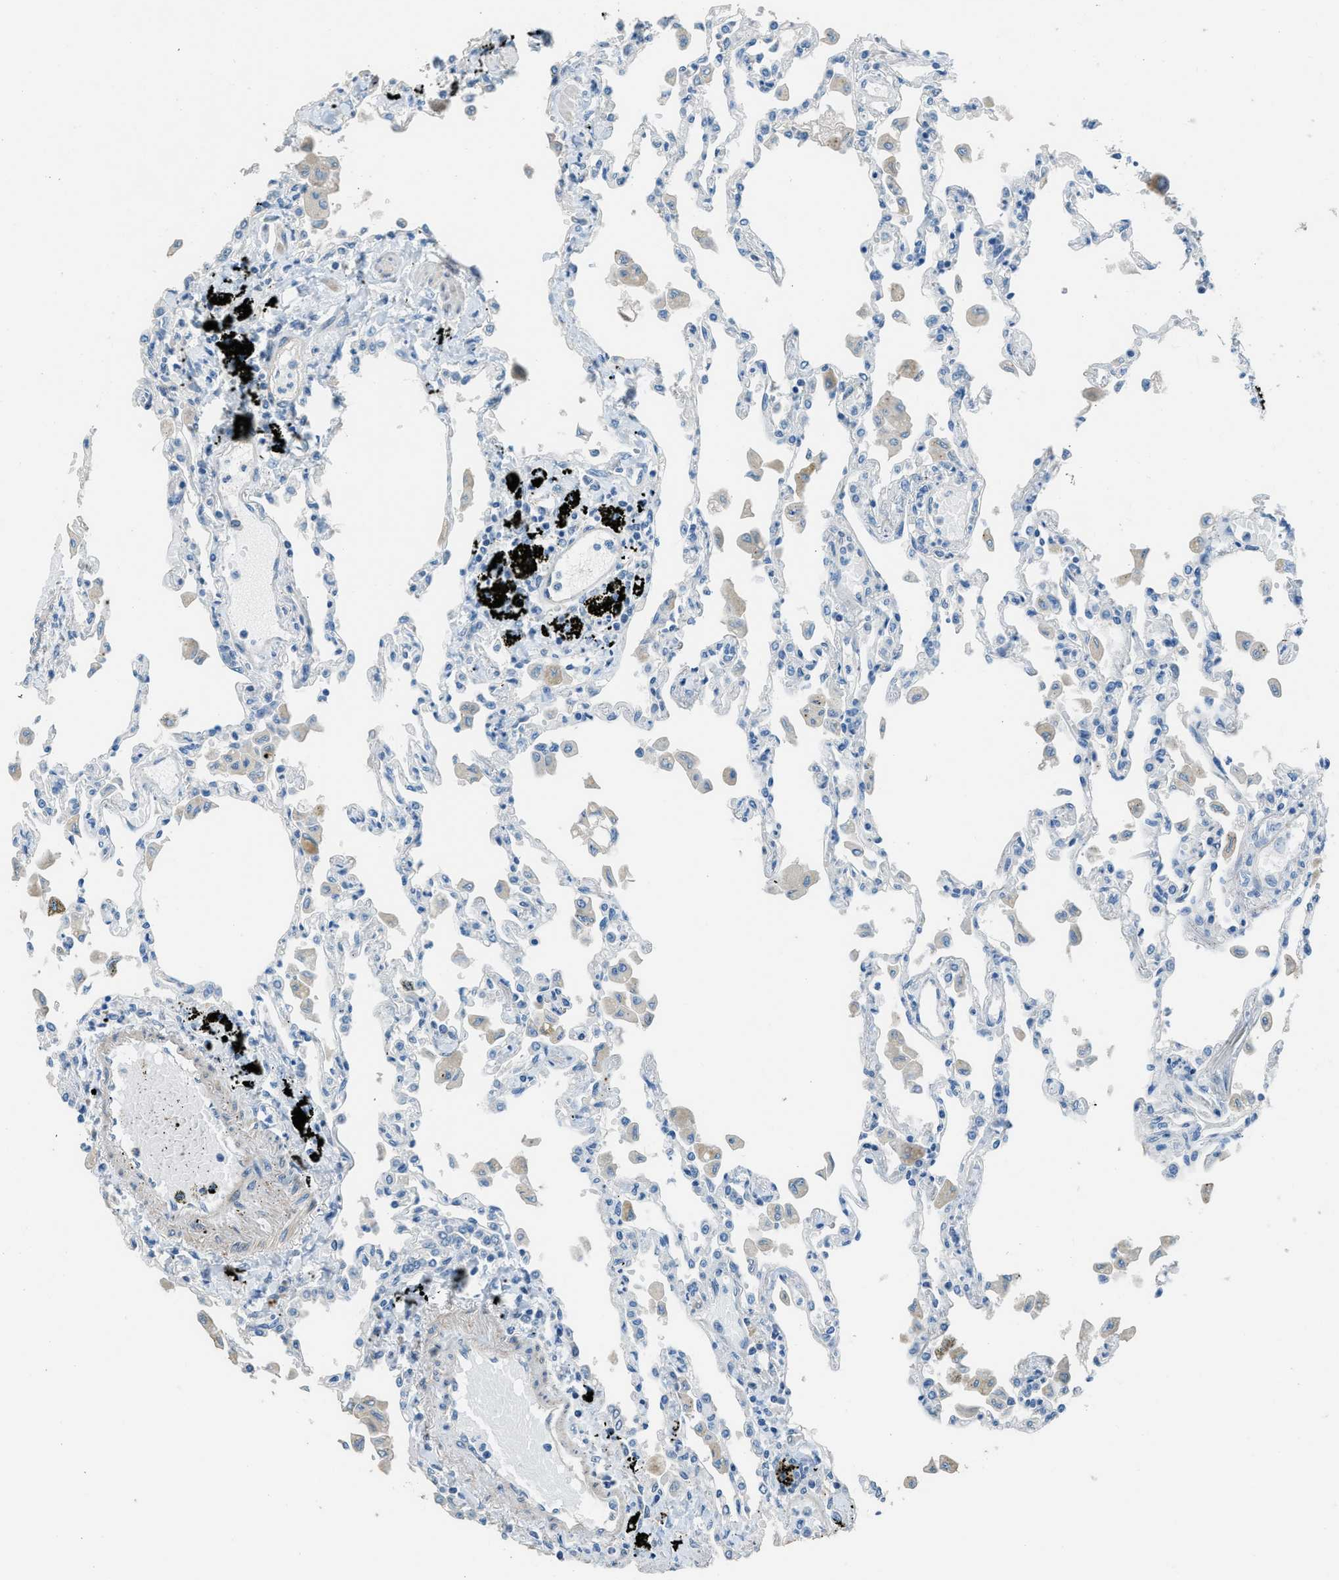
{"staining": {"intensity": "negative", "quantity": "none", "location": "none"}, "tissue": "lung", "cell_type": "Alveolar cells", "image_type": "normal", "snomed": [{"axis": "morphology", "description": "Normal tissue, NOS"}, {"axis": "topography", "description": "Bronchus"}, {"axis": "topography", "description": "Lung"}], "caption": "IHC photomicrograph of normal lung stained for a protein (brown), which shows no staining in alveolar cells. (Stains: DAB immunohistochemistry with hematoxylin counter stain, Microscopy: brightfield microscopy at high magnification).", "gene": "TIMD4", "patient": {"sex": "female", "age": 49}}